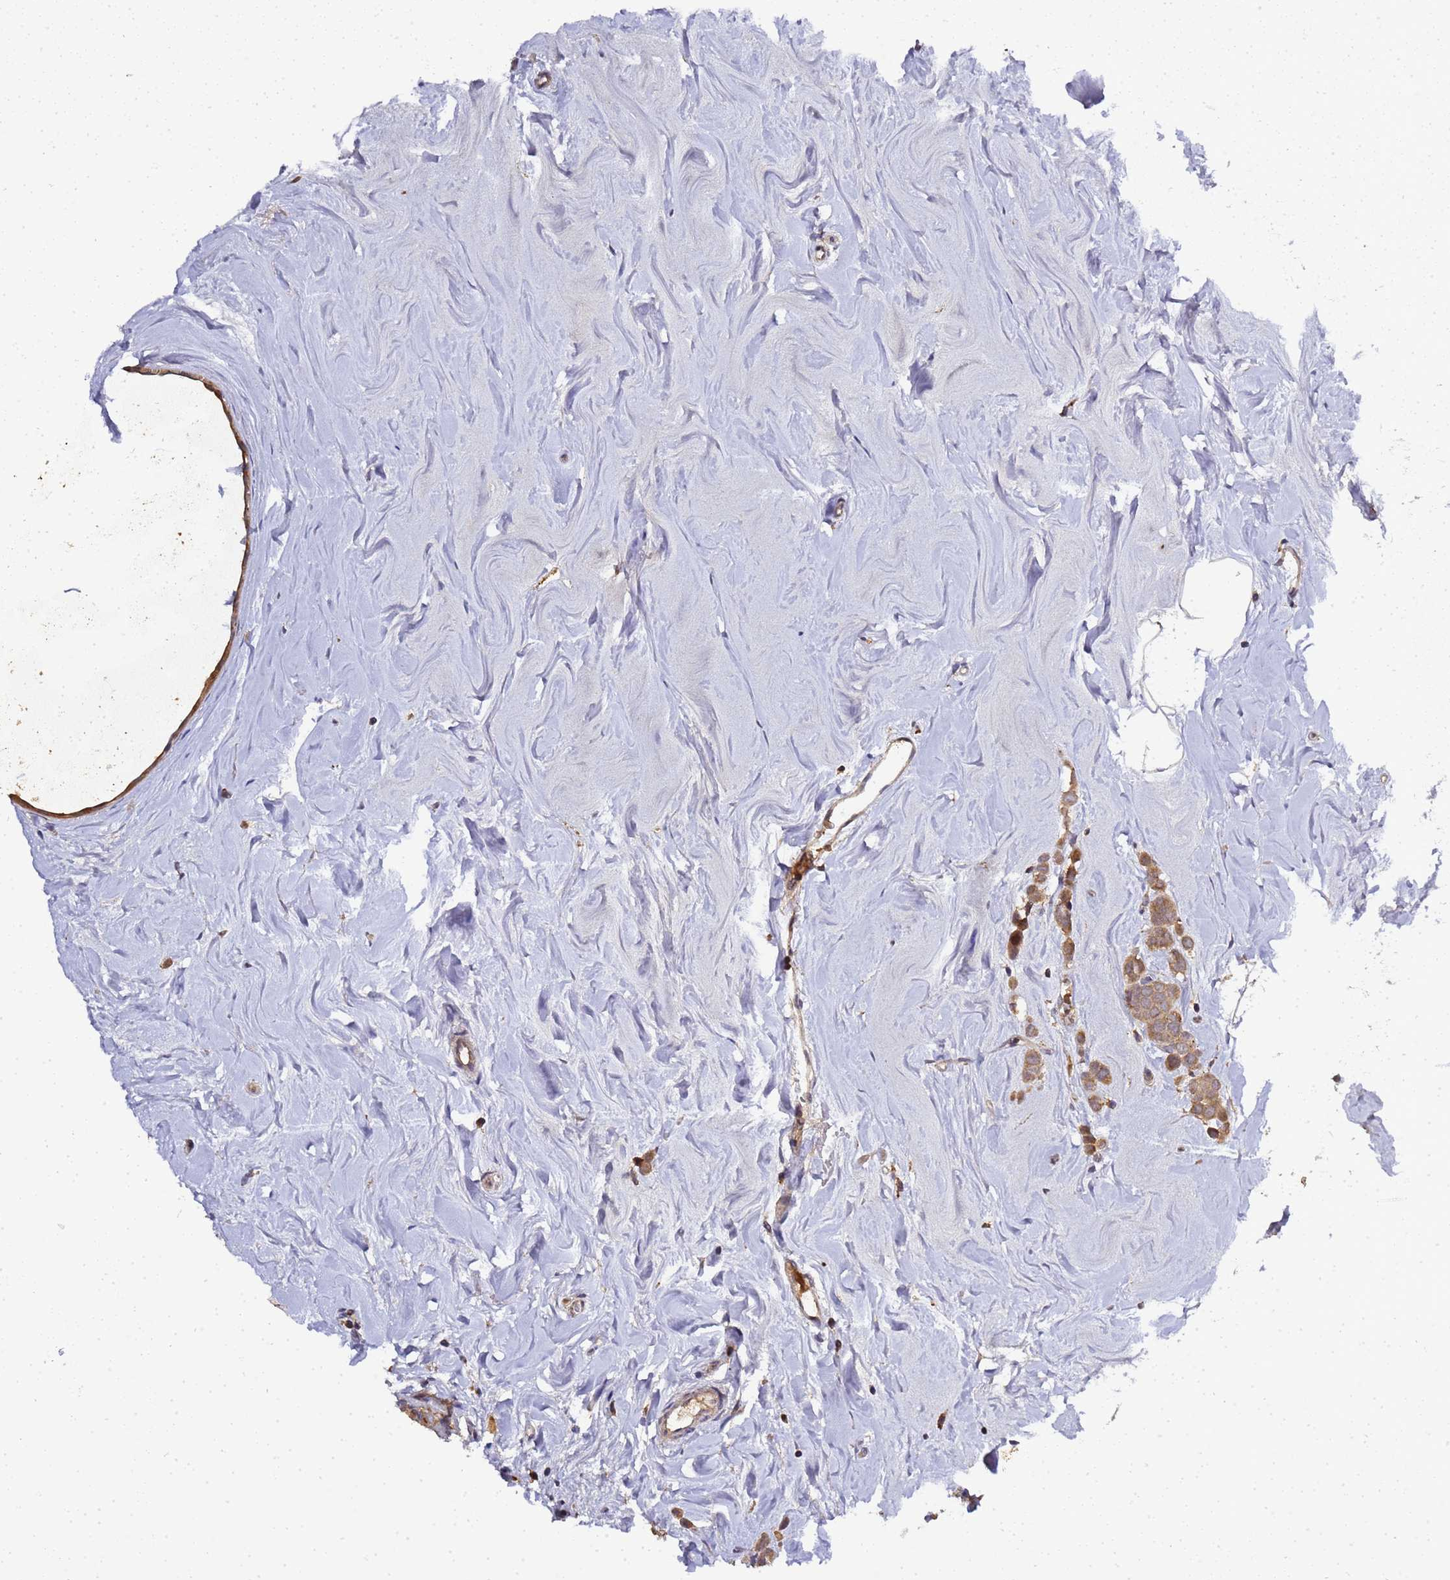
{"staining": {"intensity": "moderate", "quantity": ">75%", "location": "cytoplasmic/membranous"}, "tissue": "breast cancer", "cell_type": "Tumor cells", "image_type": "cancer", "snomed": [{"axis": "morphology", "description": "Lobular carcinoma"}, {"axis": "topography", "description": "Breast"}], "caption": "Immunohistochemical staining of human lobular carcinoma (breast) displays moderate cytoplasmic/membranous protein staining in about >75% of tumor cells.", "gene": "LGI4", "patient": {"sex": "female", "age": 47}}